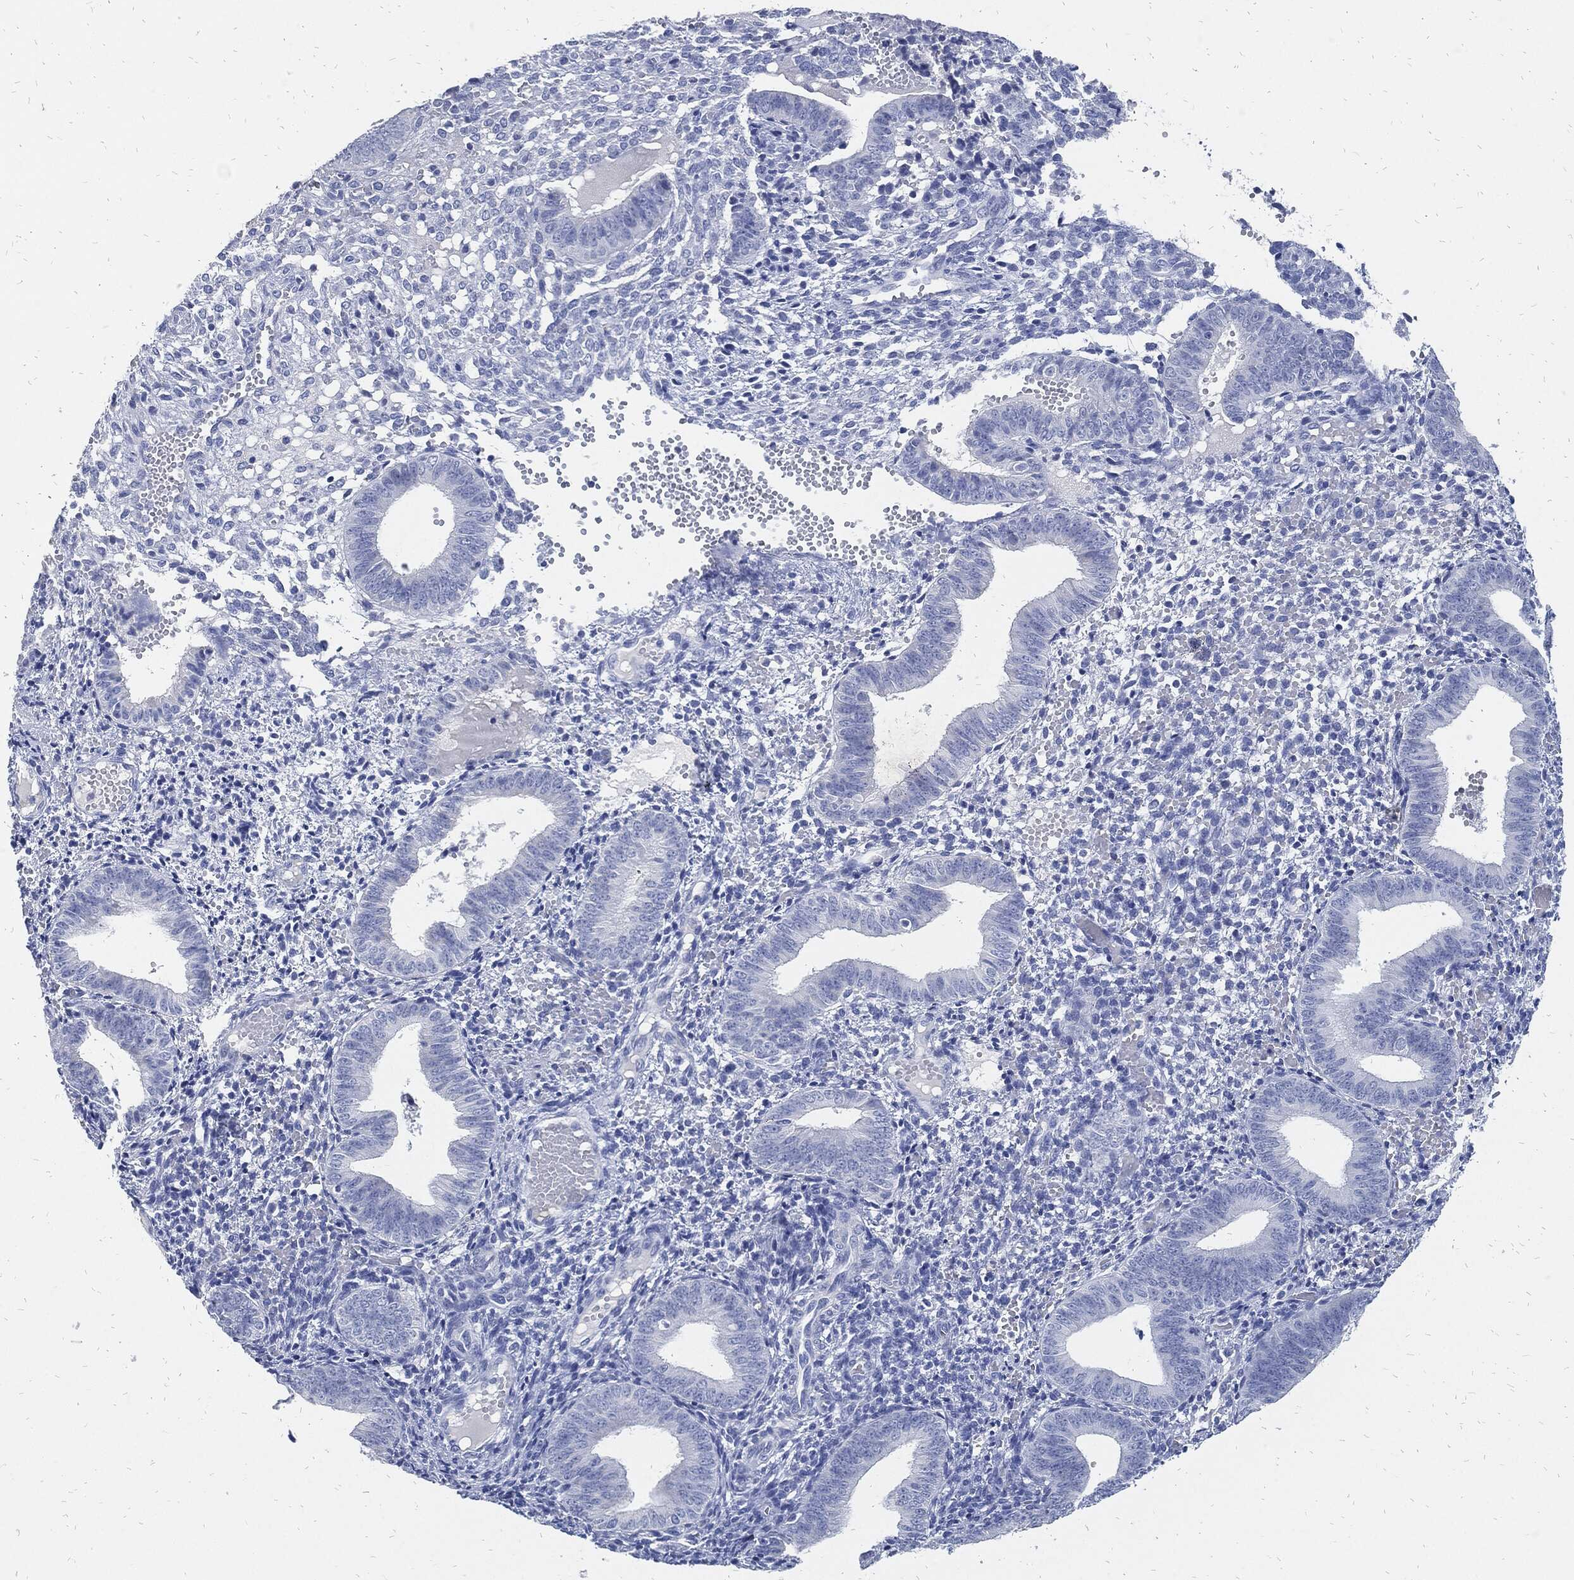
{"staining": {"intensity": "negative", "quantity": "none", "location": "none"}, "tissue": "endometrium", "cell_type": "Cells in endometrial stroma", "image_type": "normal", "snomed": [{"axis": "morphology", "description": "Normal tissue, NOS"}, {"axis": "topography", "description": "Endometrium"}], "caption": "DAB (3,3'-diaminobenzidine) immunohistochemical staining of normal human endometrium shows no significant expression in cells in endometrial stroma. (DAB immunohistochemistry with hematoxylin counter stain).", "gene": "FABP4", "patient": {"sex": "female", "age": 42}}